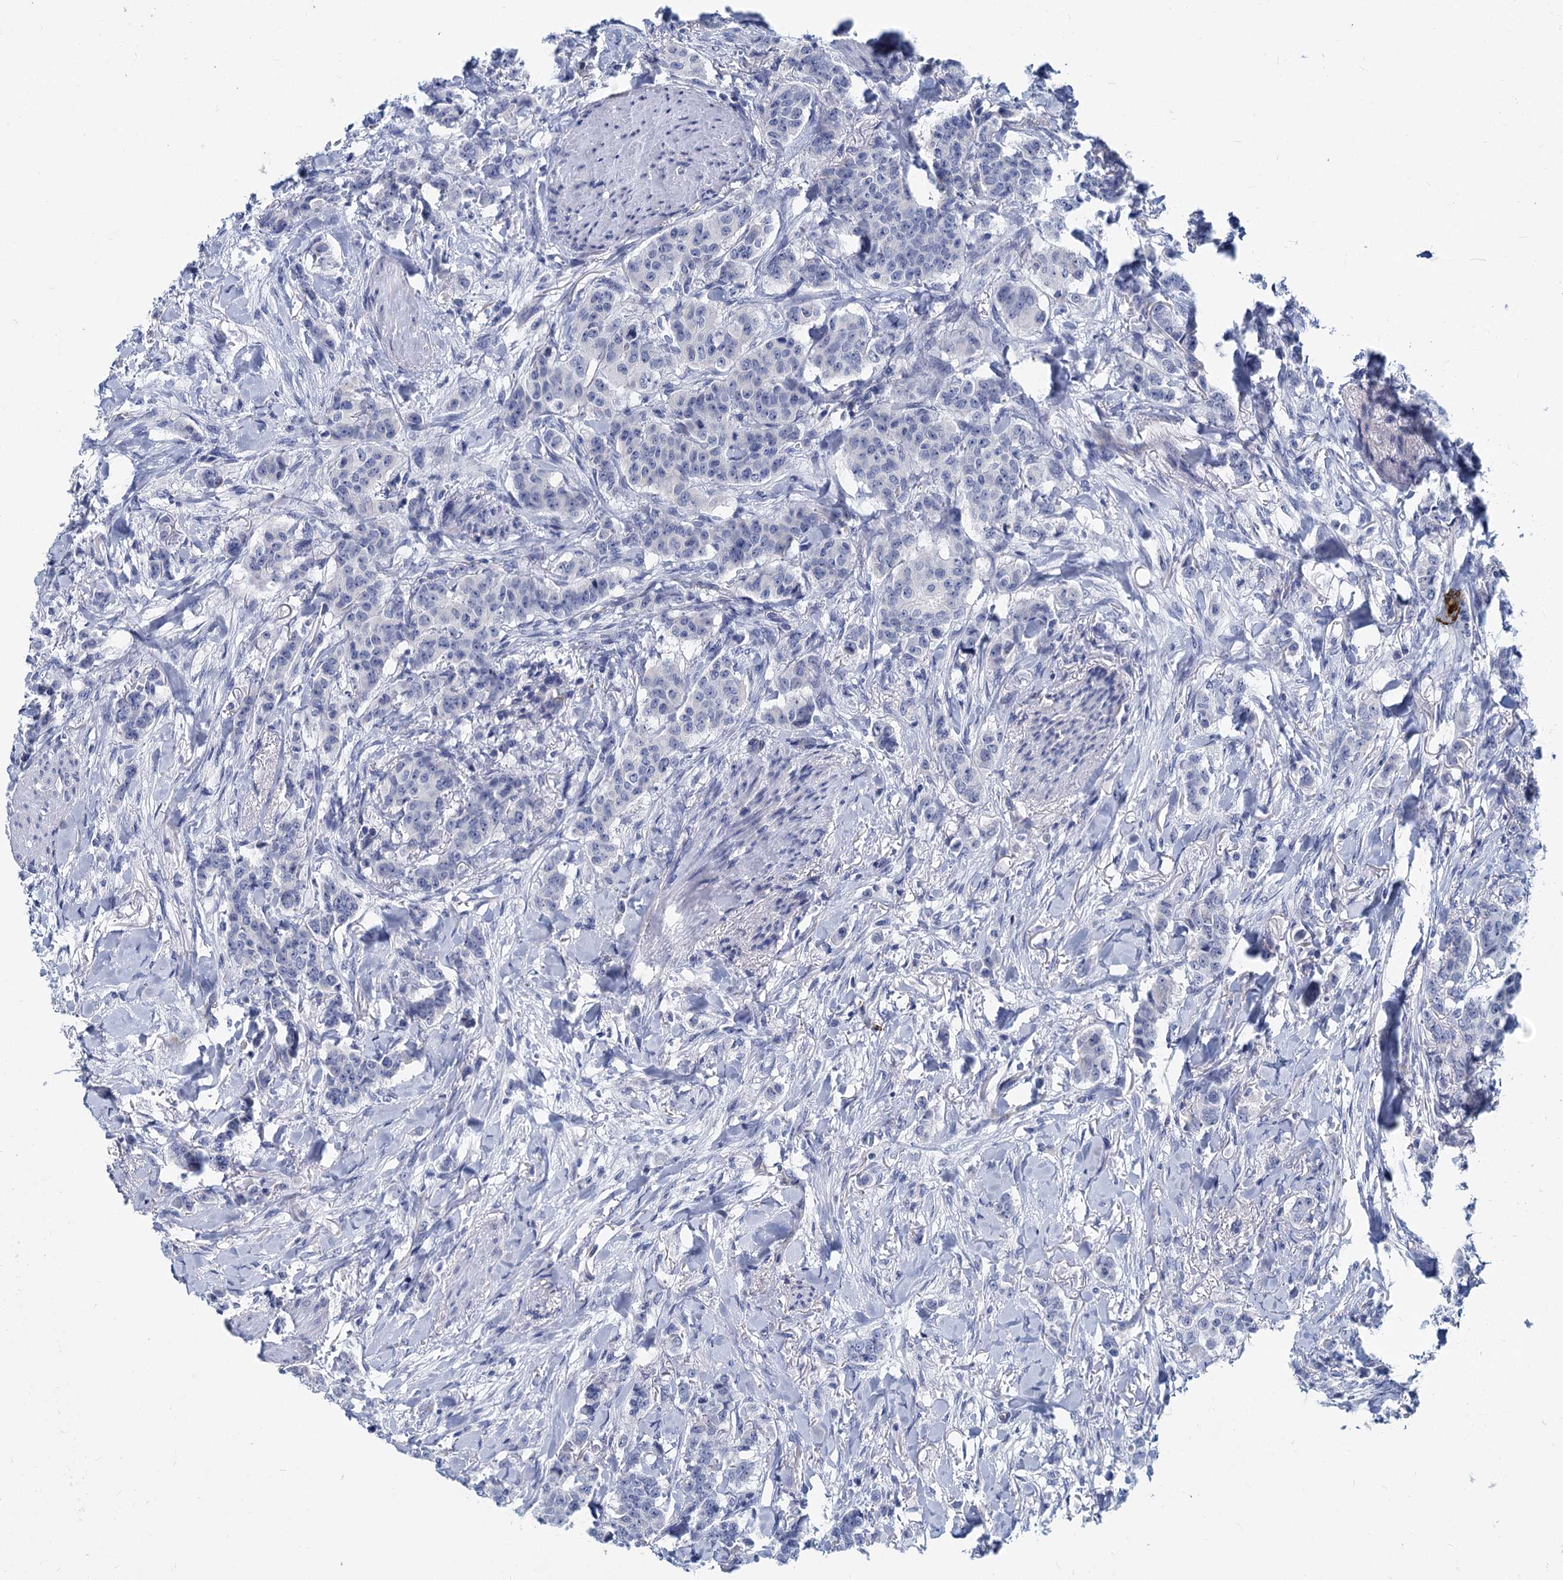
{"staining": {"intensity": "negative", "quantity": "none", "location": "none"}, "tissue": "breast cancer", "cell_type": "Tumor cells", "image_type": "cancer", "snomed": [{"axis": "morphology", "description": "Duct carcinoma"}, {"axis": "topography", "description": "Breast"}], "caption": "Histopathology image shows no protein staining in tumor cells of breast cancer tissue.", "gene": "INSC", "patient": {"sex": "female", "age": 40}}